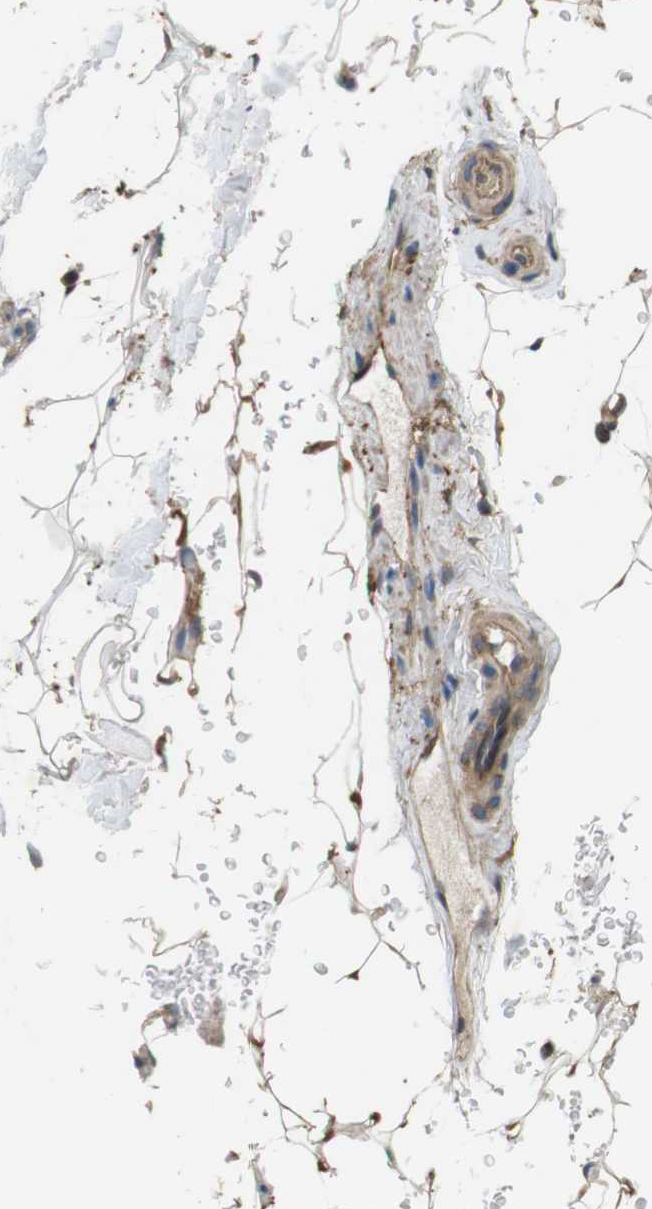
{"staining": {"intensity": "moderate", "quantity": "<25%", "location": "cytoplasmic/membranous"}, "tissue": "adipose tissue", "cell_type": "Adipocytes", "image_type": "normal", "snomed": [{"axis": "morphology", "description": "Normal tissue, NOS"}, {"axis": "topography", "description": "Peripheral nerve tissue"}], "caption": "A brown stain shows moderate cytoplasmic/membranous staining of a protein in adipocytes of benign human adipose tissue.", "gene": "DDAH2", "patient": {"sex": "male", "age": 70}}